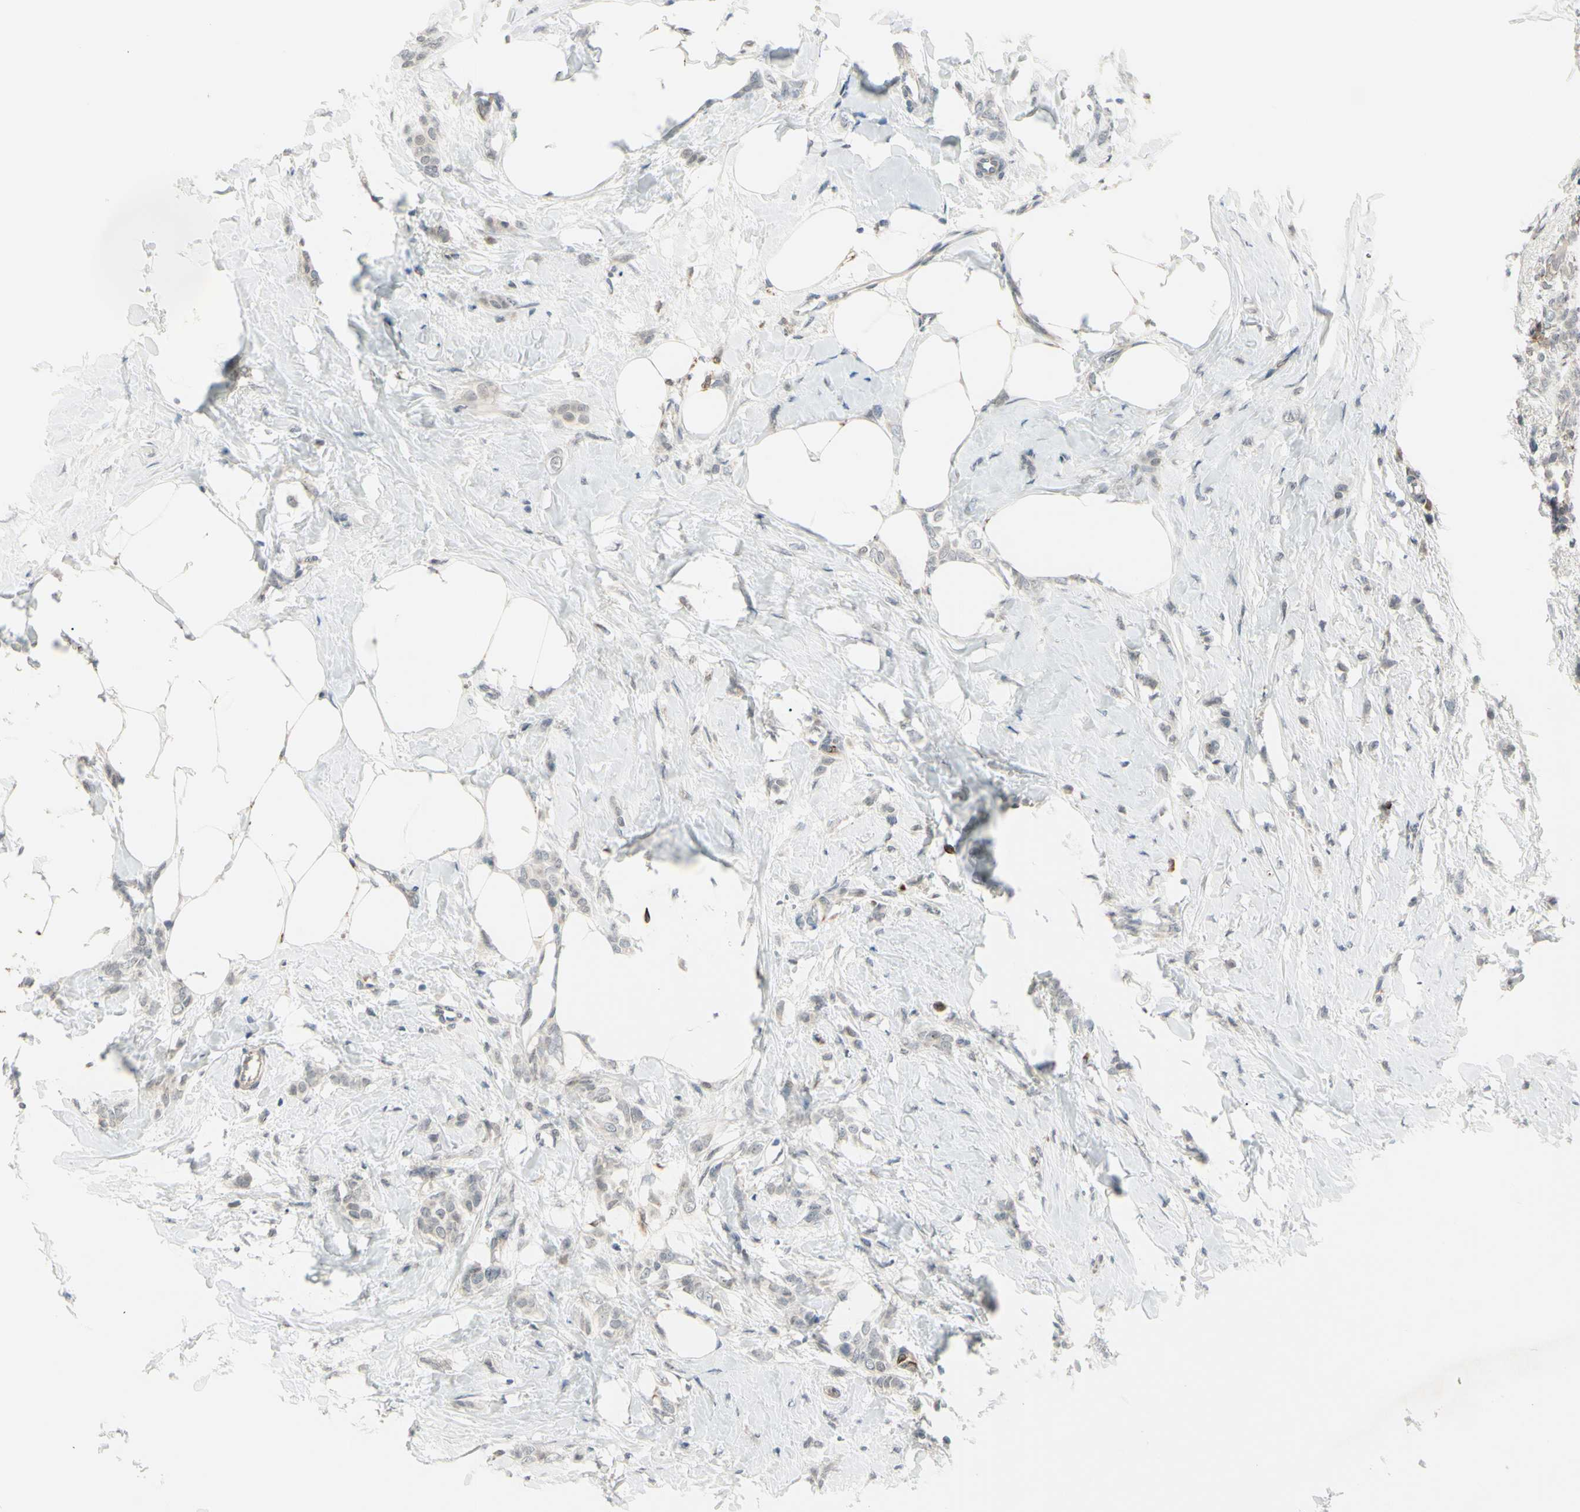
{"staining": {"intensity": "negative", "quantity": "none", "location": "none"}, "tissue": "breast cancer", "cell_type": "Tumor cells", "image_type": "cancer", "snomed": [{"axis": "morphology", "description": "Lobular carcinoma, in situ"}, {"axis": "morphology", "description": "Lobular carcinoma"}, {"axis": "topography", "description": "Breast"}], "caption": "Tumor cells are negative for protein expression in human breast cancer.", "gene": "FGFR2", "patient": {"sex": "female", "age": 41}}